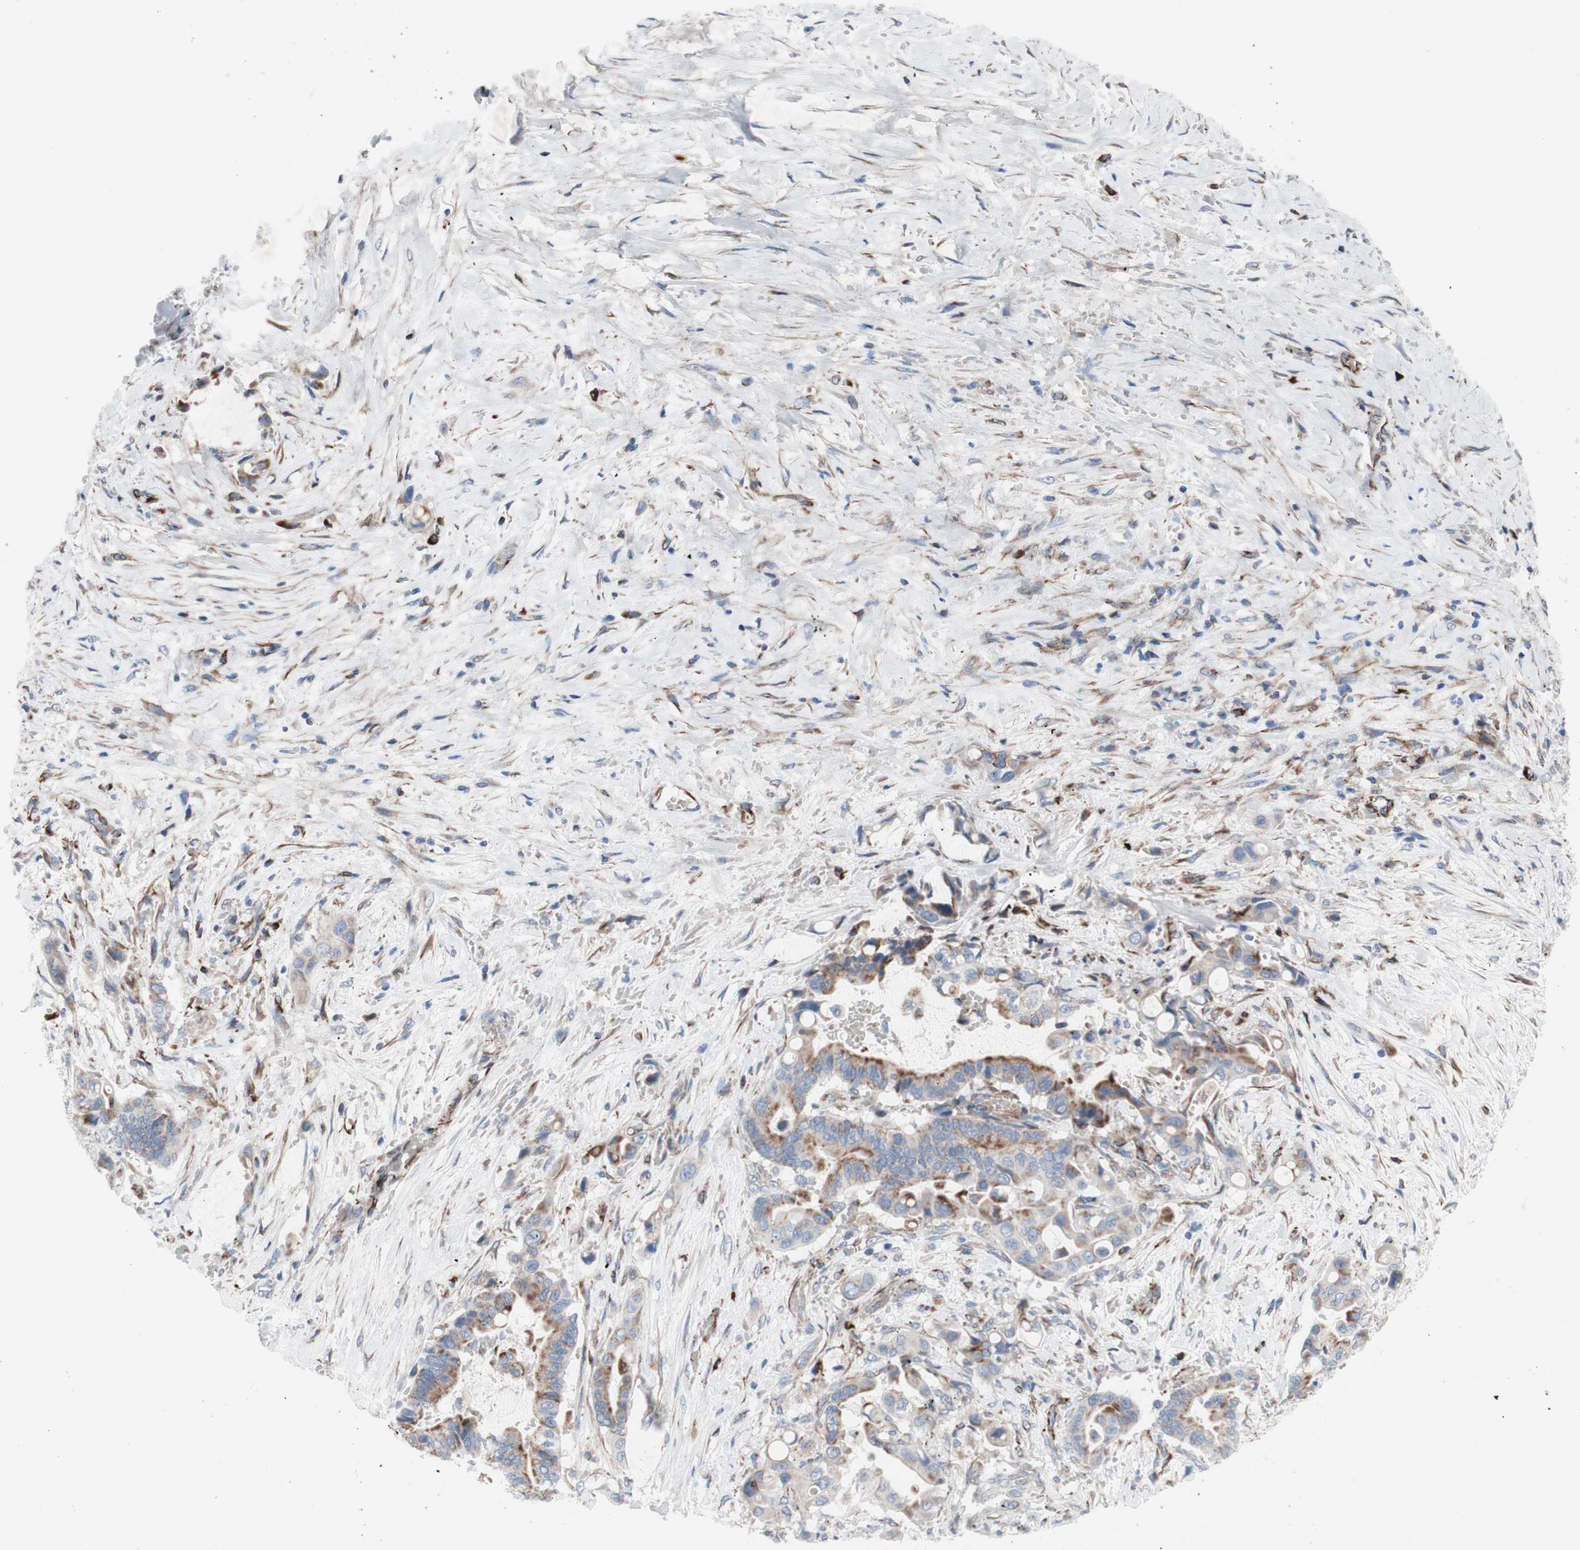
{"staining": {"intensity": "moderate", "quantity": "25%-75%", "location": "cytoplasmic/membranous"}, "tissue": "liver cancer", "cell_type": "Tumor cells", "image_type": "cancer", "snomed": [{"axis": "morphology", "description": "Cholangiocarcinoma"}, {"axis": "topography", "description": "Liver"}], "caption": "Immunohistochemical staining of human cholangiocarcinoma (liver) reveals medium levels of moderate cytoplasmic/membranous protein staining in approximately 25%-75% of tumor cells.", "gene": "AGPAT5", "patient": {"sex": "female", "age": 61}}